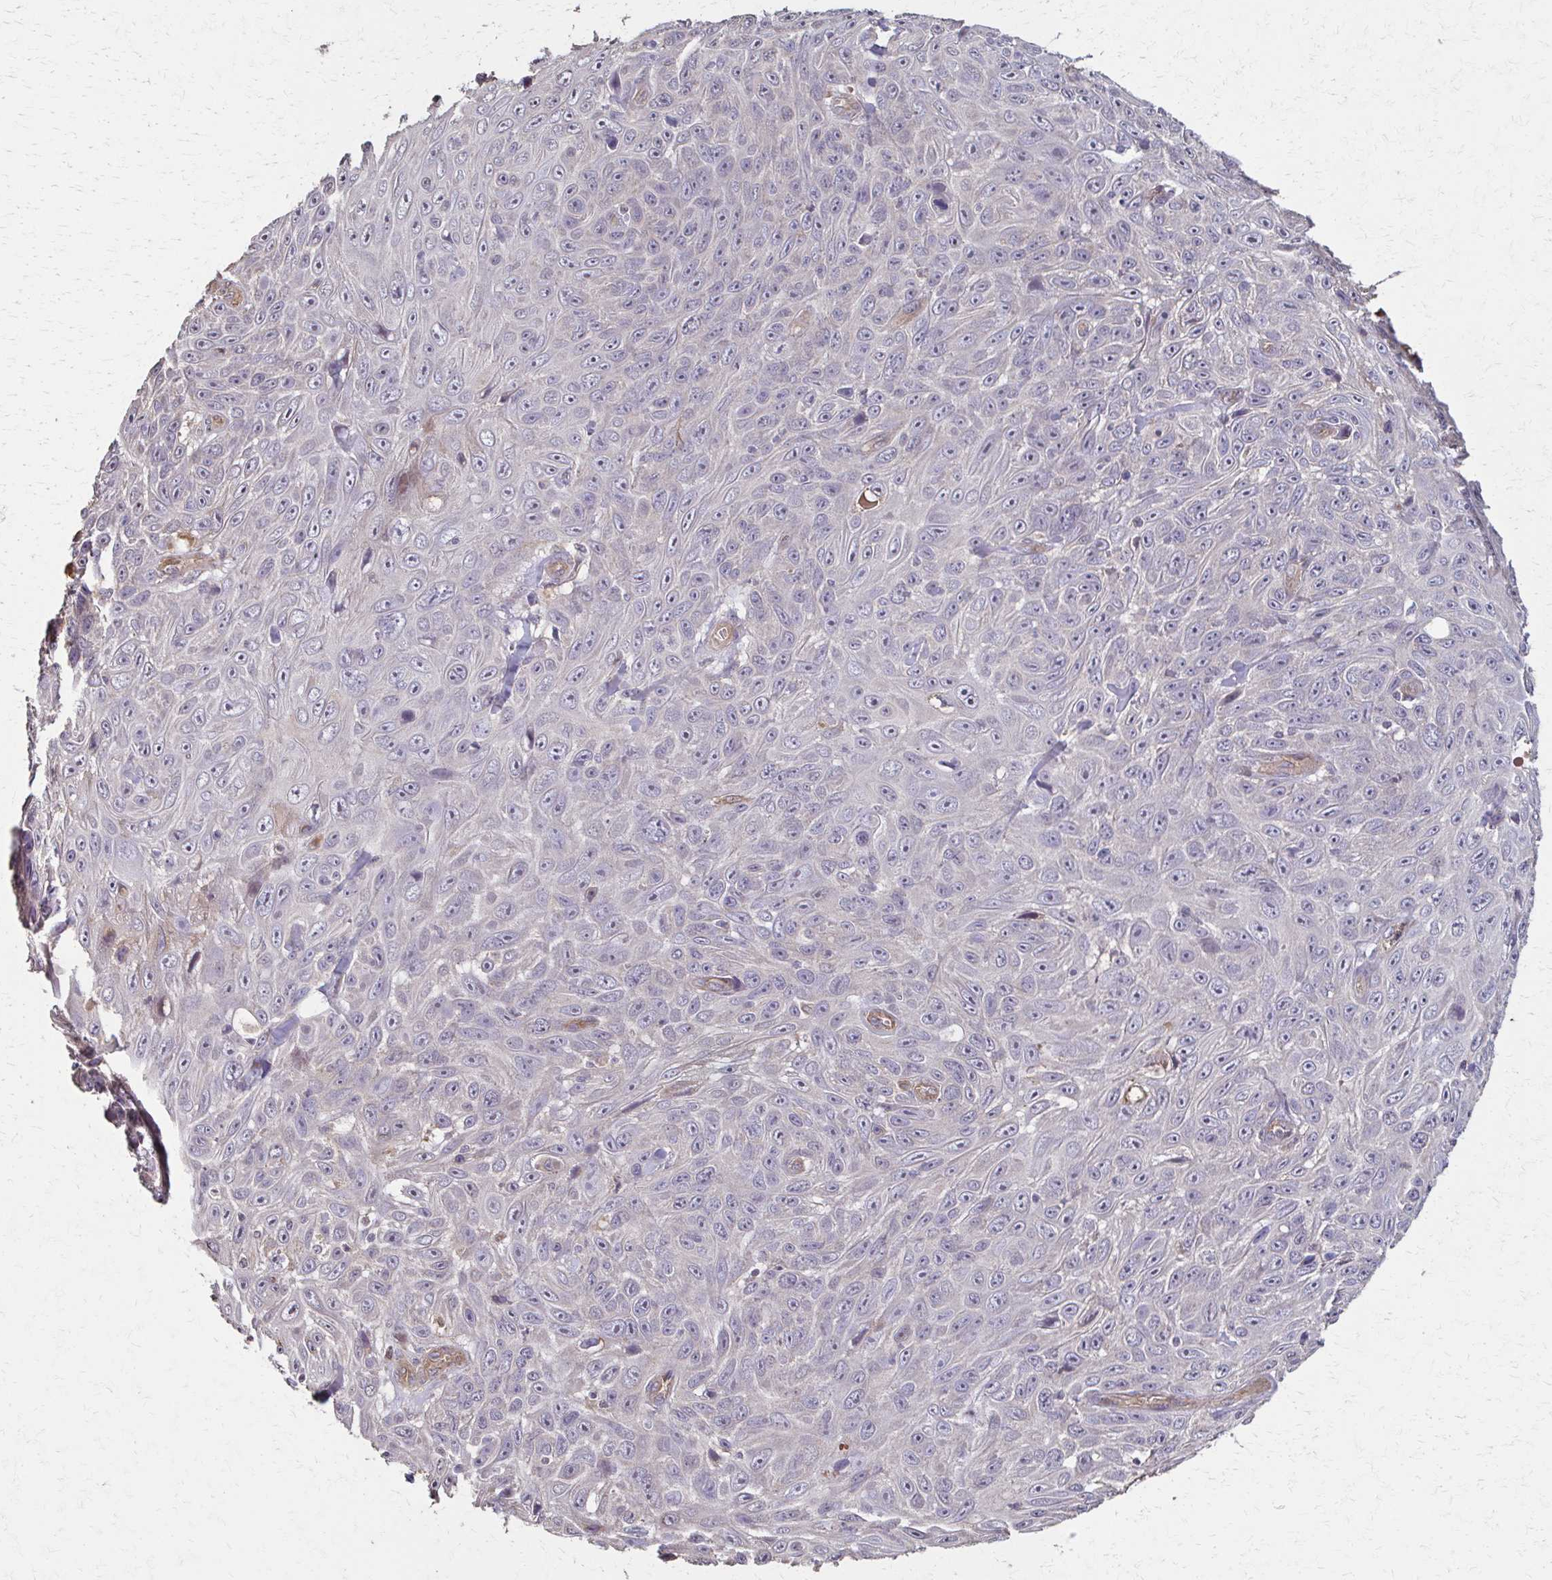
{"staining": {"intensity": "moderate", "quantity": "<25%", "location": "cytoplasmic/membranous"}, "tissue": "skin cancer", "cell_type": "Tumor cells", "image_type": "cancer", "snomed": [{"axis": "morphology", "description": "Squamous cell carcinoma, NOS"}, {"axis": "topography", "description": "Skin"}], "caption": "Human squamous cell carcinoma (skin) stained with a brown dye reveals moderate cytoplasmic/membranous positive staining in about <25% of tumor cells.", "gene": "IL18BP", "patient": {"sex": "male", "age": 82}}